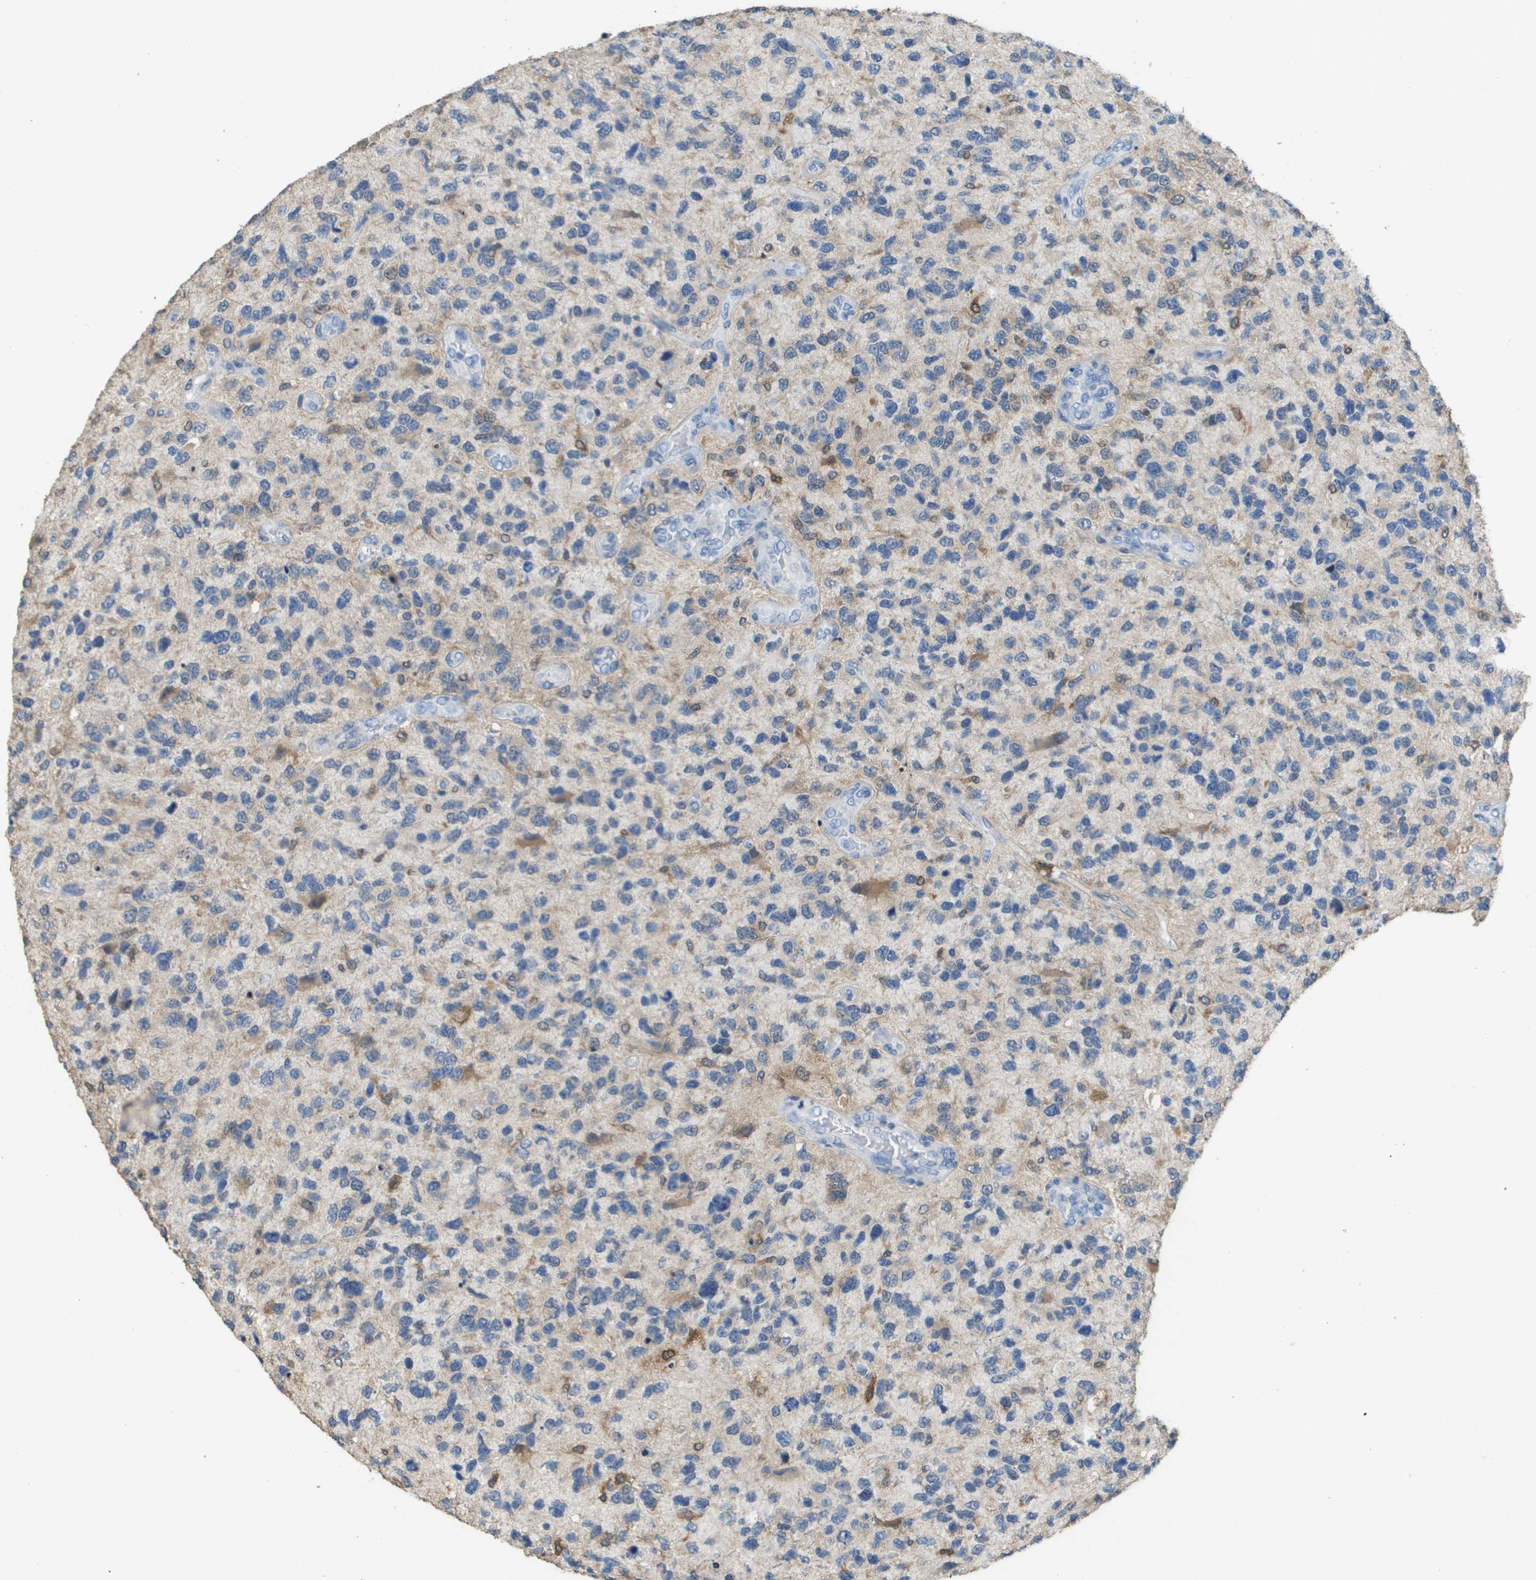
{"staining": {"intensity": "moderate", "quantity": "<25%", "location": "cytoplasmic/membranous"}, "tissue": "glioma", "cell_type": "Tumor cells", "image_type": "cancer", "snomed": [{"axis": "morphology", "description": "Glioma, malignant, High grade"}, {"axis": "topography", "description": "Brain"}], "caption": "Protein staining displays moderate cytoplasmic/membranous staining in approximately <25% of tumor cells in malignant glioma (high-grade).", "gene": "FABP5", "patient": {"sex": "female", "age": 58}}